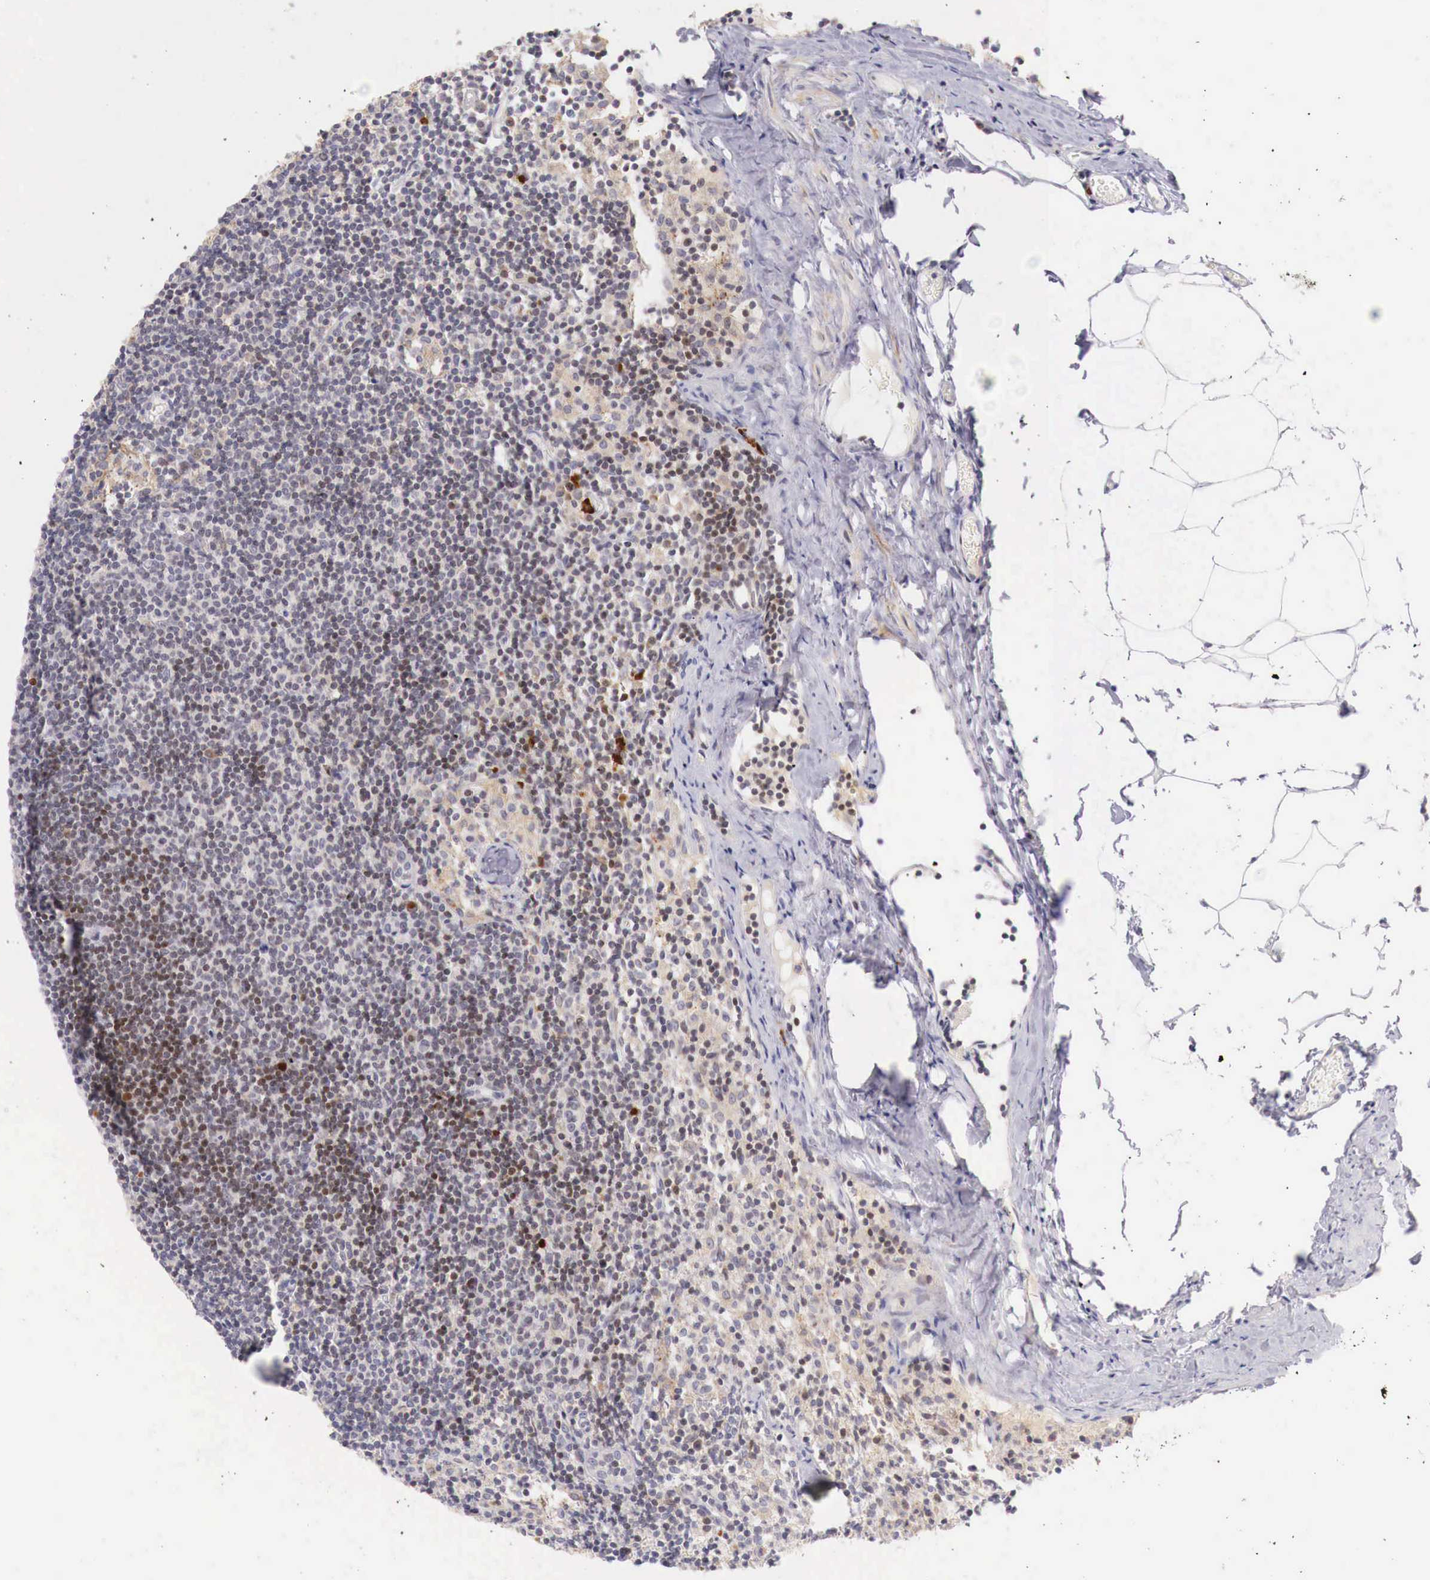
{"staining": {"intensity": "moderate", "quantity": "25%-75%", "location": "nuclear"}, "tissue": "lymph node", "cell_type": "Germinal center cells", "image_type": "normal", "snomed": [{"axis": "morphology", "description": "Normal tissue, NOS"}, {"axis": "topography", "description": "Lymph node"}], "caption": "High-magnification brightfield microscopy of normal lymph node stained with DAB (brown) and counterstained with hematoxylin (blue). germinal center cells exhibit moderate nuclear staining is seen in approximately25%-75% of cells.", "gene": "CLCN5", "patient": {"sex": "female", "age": 35}}